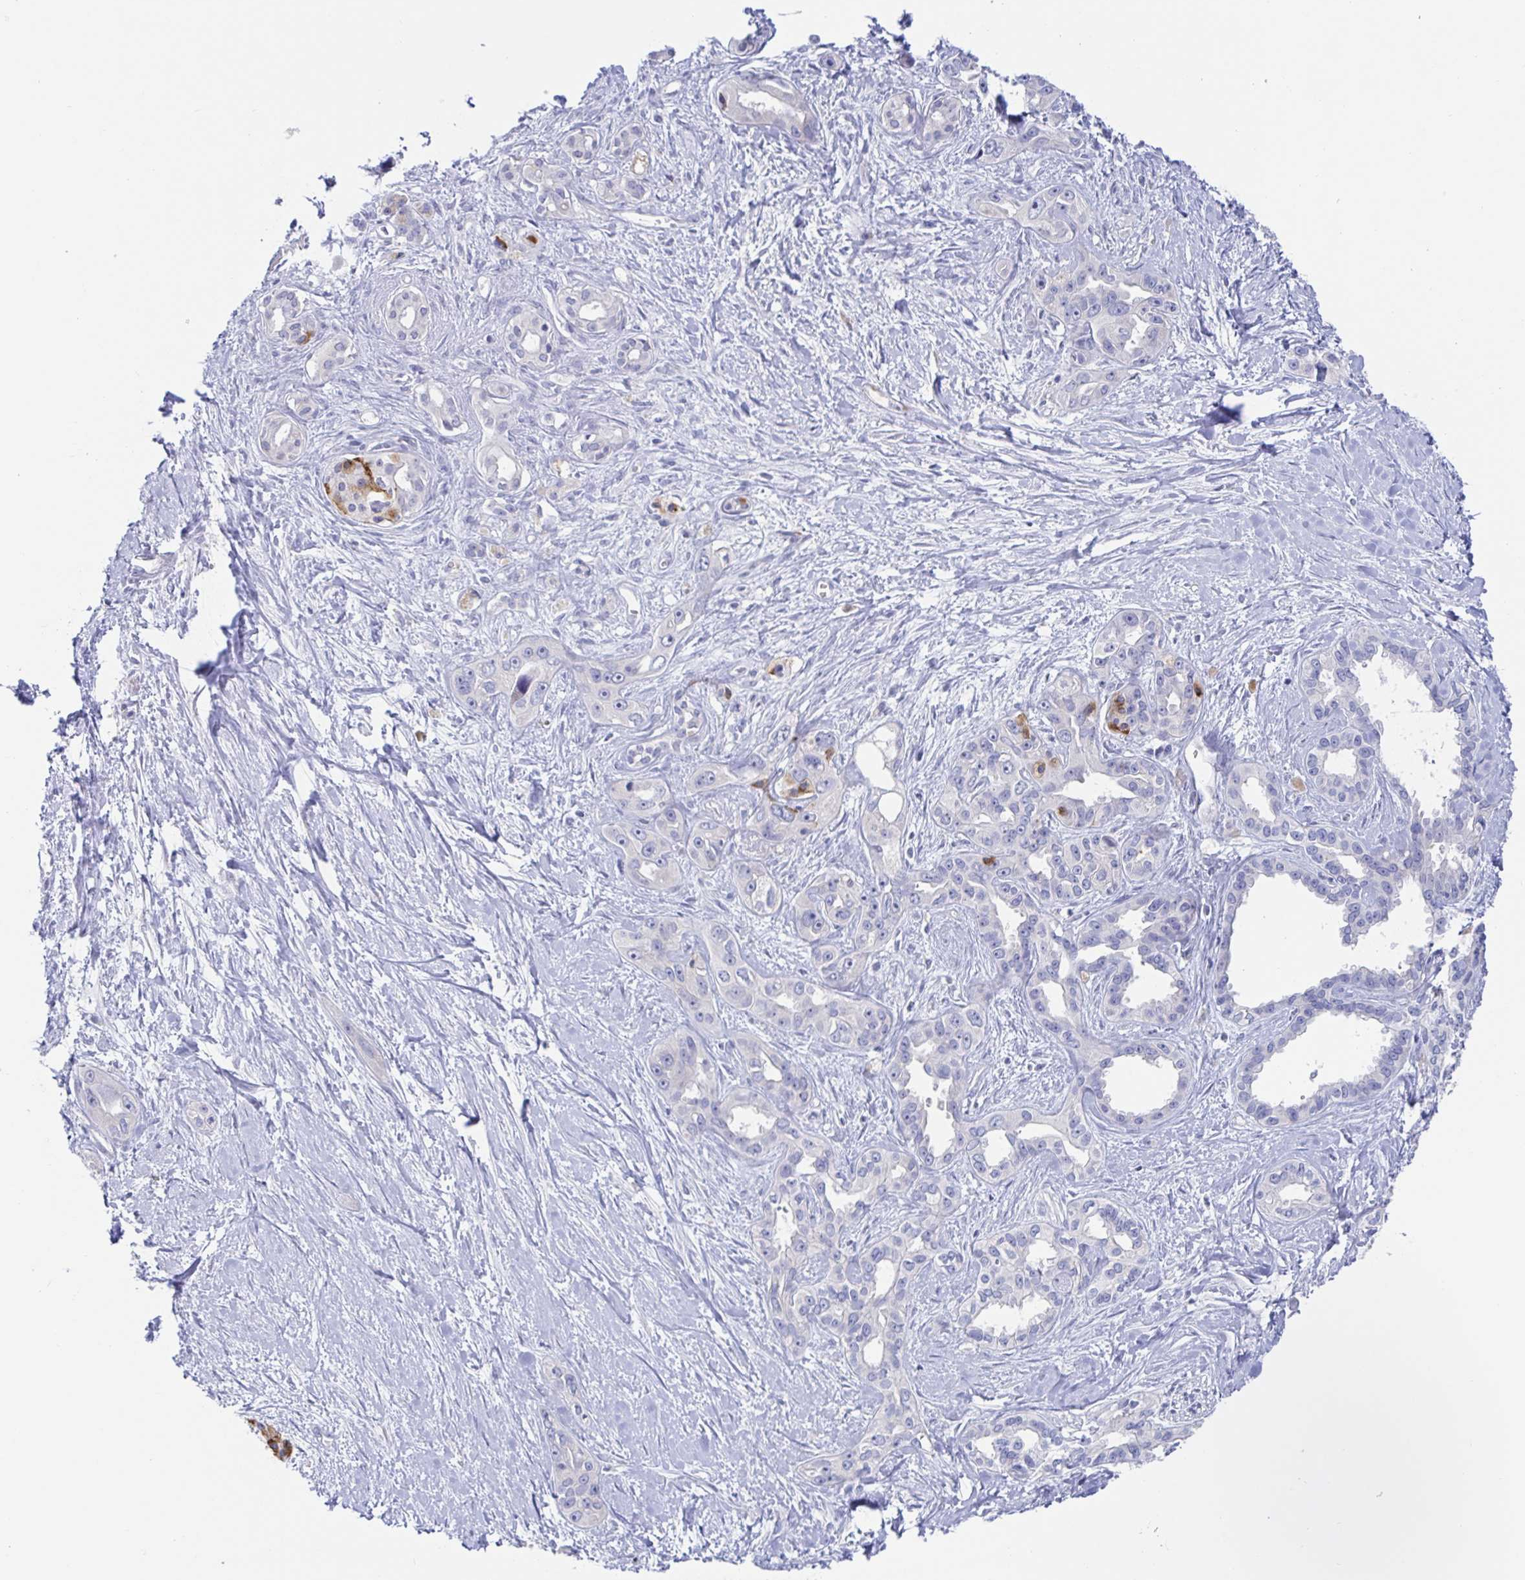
{"staining": {"intensity": "moderate", "quantity": "<25%", "location": "cytoplasmic/membranous"}, "tissue": "pancreatic cancer", "cell_type": "Tumor cells", "image_type": "cancer", "snomed": [{"axis": "morphology", "description": "Adenocarcinoma, NOS"}, {"axis": "topography", "description": "Pancreas"}], "caption": "IHC (DAB (3,3'-diaminobenzidine)) staining of pancreatic cancer exhibits moderate cytoplasmic/membranous protein expression in about <25% of tumor cells.", "gene": "SIAH3", "patient": {"sex": "female", "age": 50}}